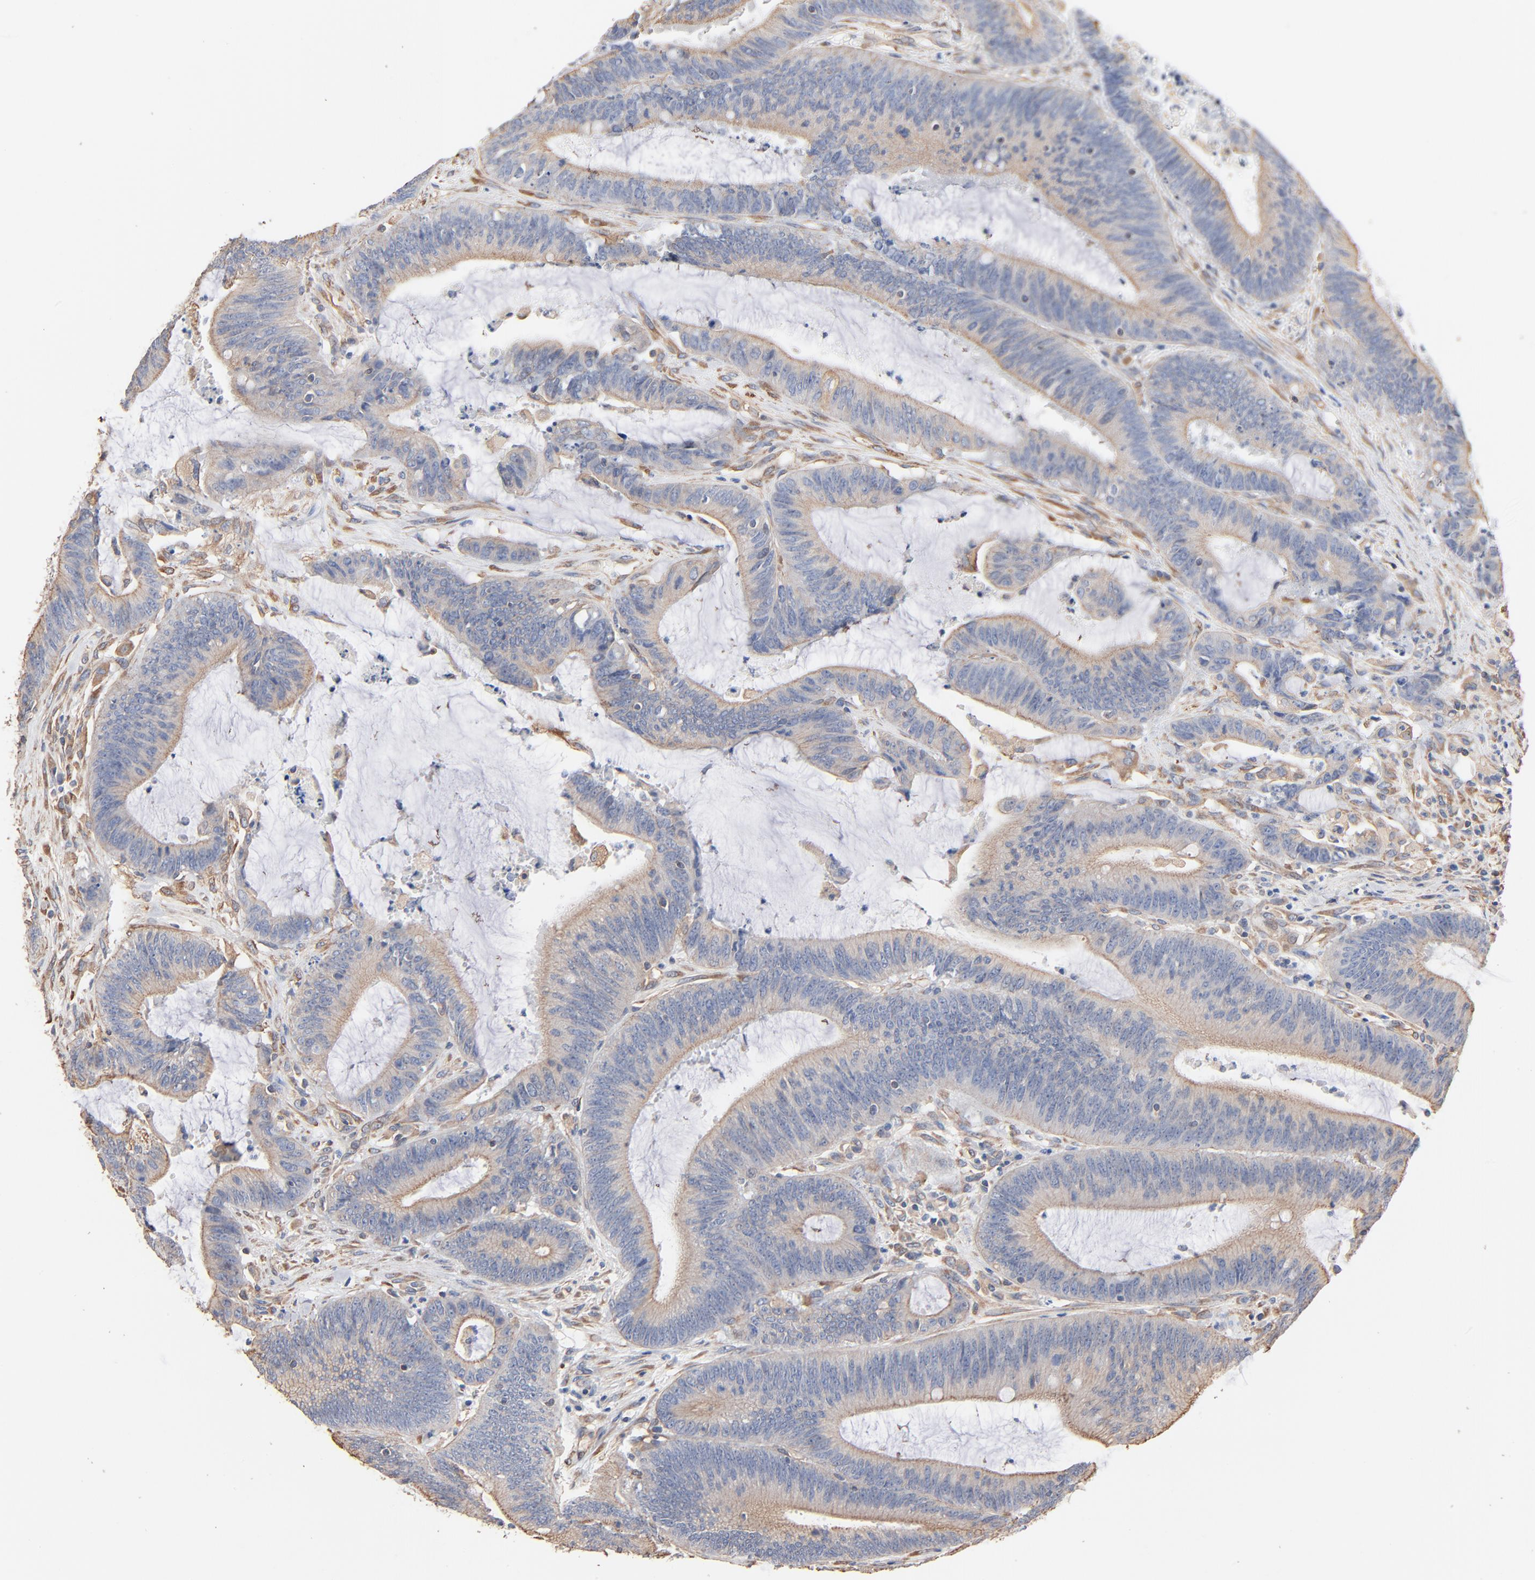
{"staining": {"intensity": "weak", "quantity": ">75%", "location": "cytoplasmic/membranous"}, "tissue": "colorectal cancer", "cell_type": "Tumor cells", "image_type": "cancer", "snomed": [{"axis": "morphology", "description": "Adenocarcinoma, NOS"}, {"axis": "topography", "description": "Rectum"}], "caption": "Weak cytoplasmic/membranous staining is present in approximately >75% of tumor cells in colorectal cancer (adenocarcinoma).", "gene": "ABCD4", "patient": {"sex": "female", "age": 66}}